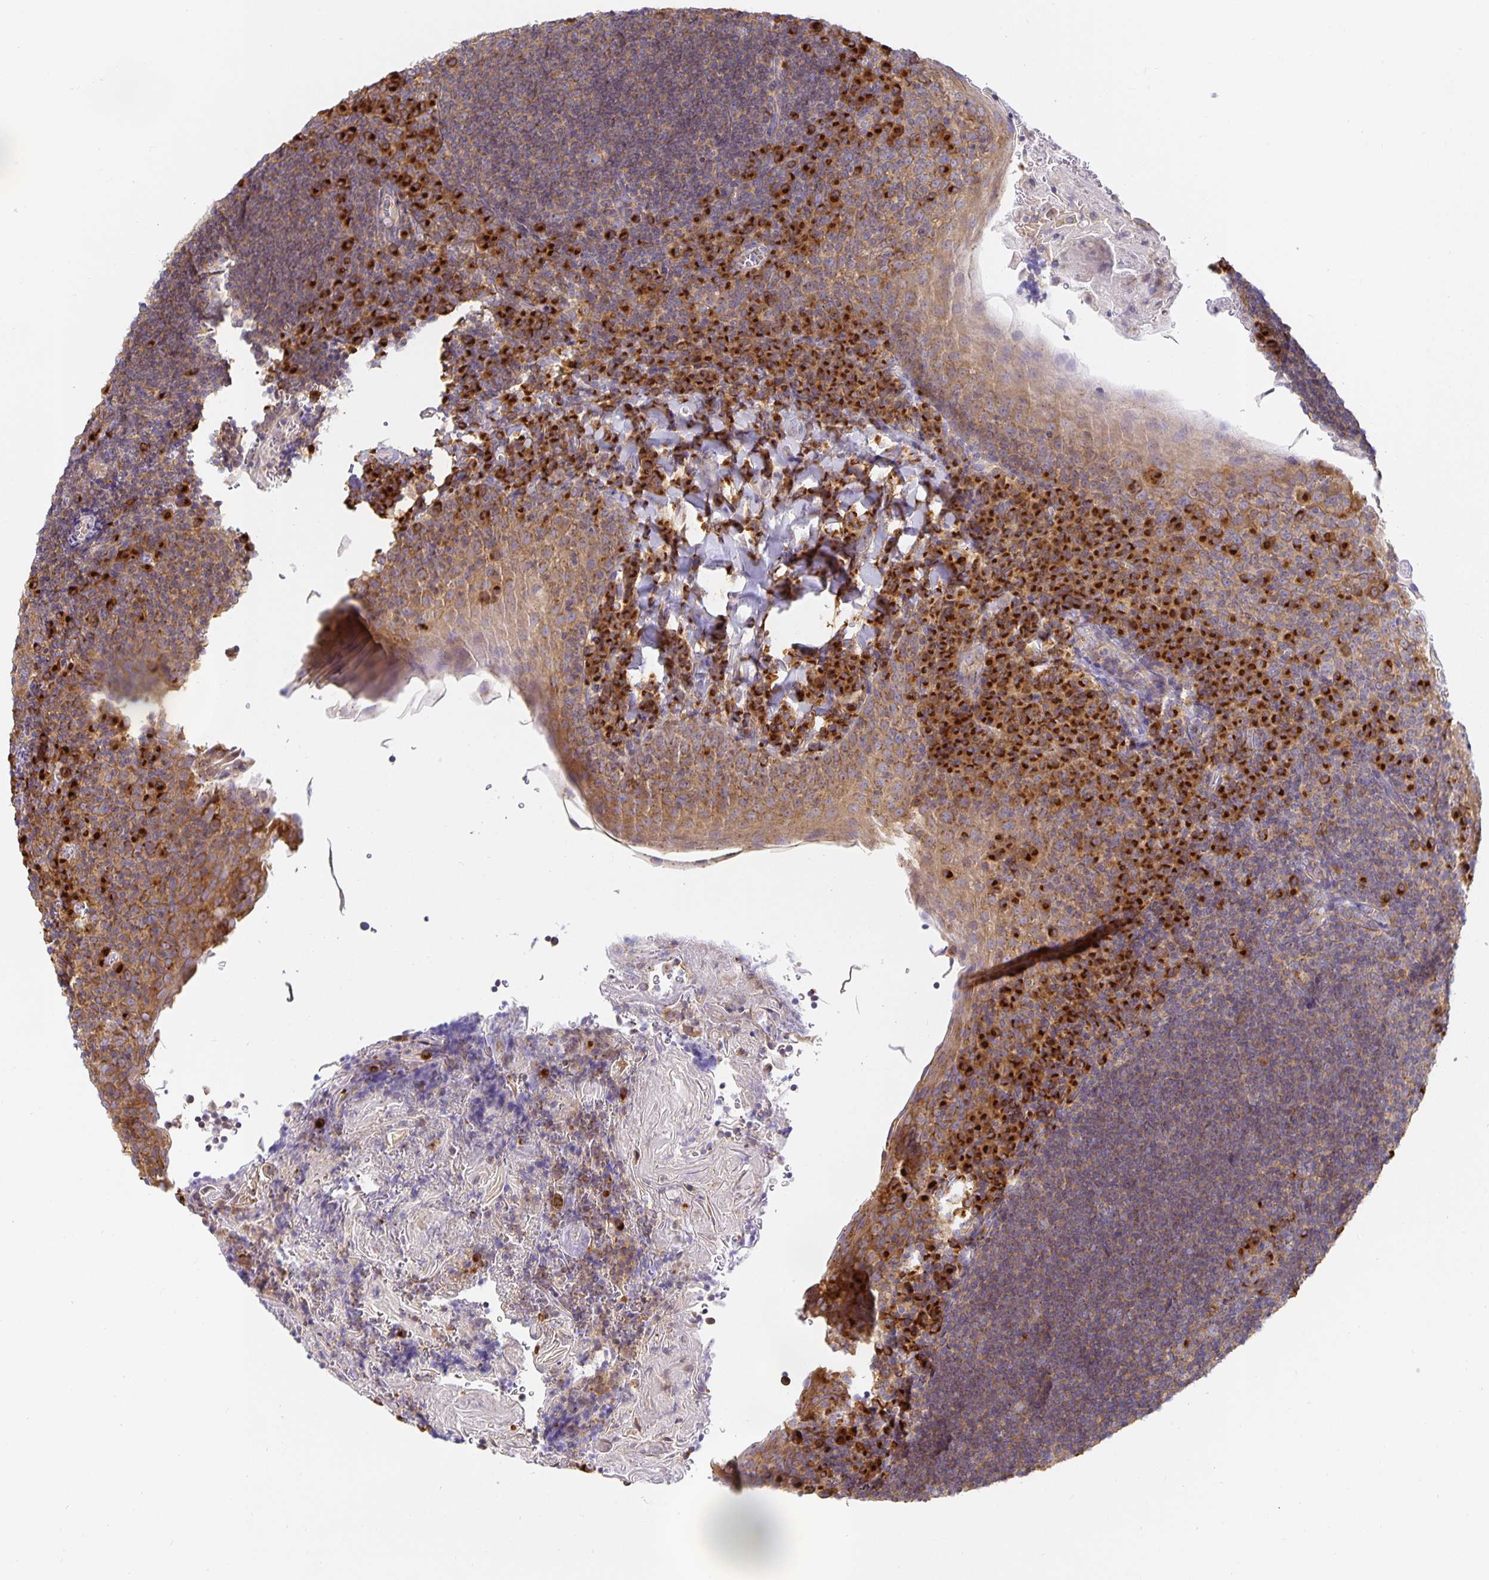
{"staining": {"intensity": "moderate", "quantity": ">75%", "location": "cytoplasmic/membranous"}, "tissue": "tonsil", "cell_type": "Germinal center cells", "image_type": "normal", "snomed": [{"axis": "morphology", "description": "Normal tissue, NOS"}, {"axis": "topography", "description": "Tonsil"}], "caption": "Tonsil stained for a protein demonstrates moderate cytoplasmic/membranous positivity in germinal center cells. (DAB IHC, brown staining for protein, blue staining for nuclei).", "gene": "USO1", "patient": {"sex": "male", "age": 27}}